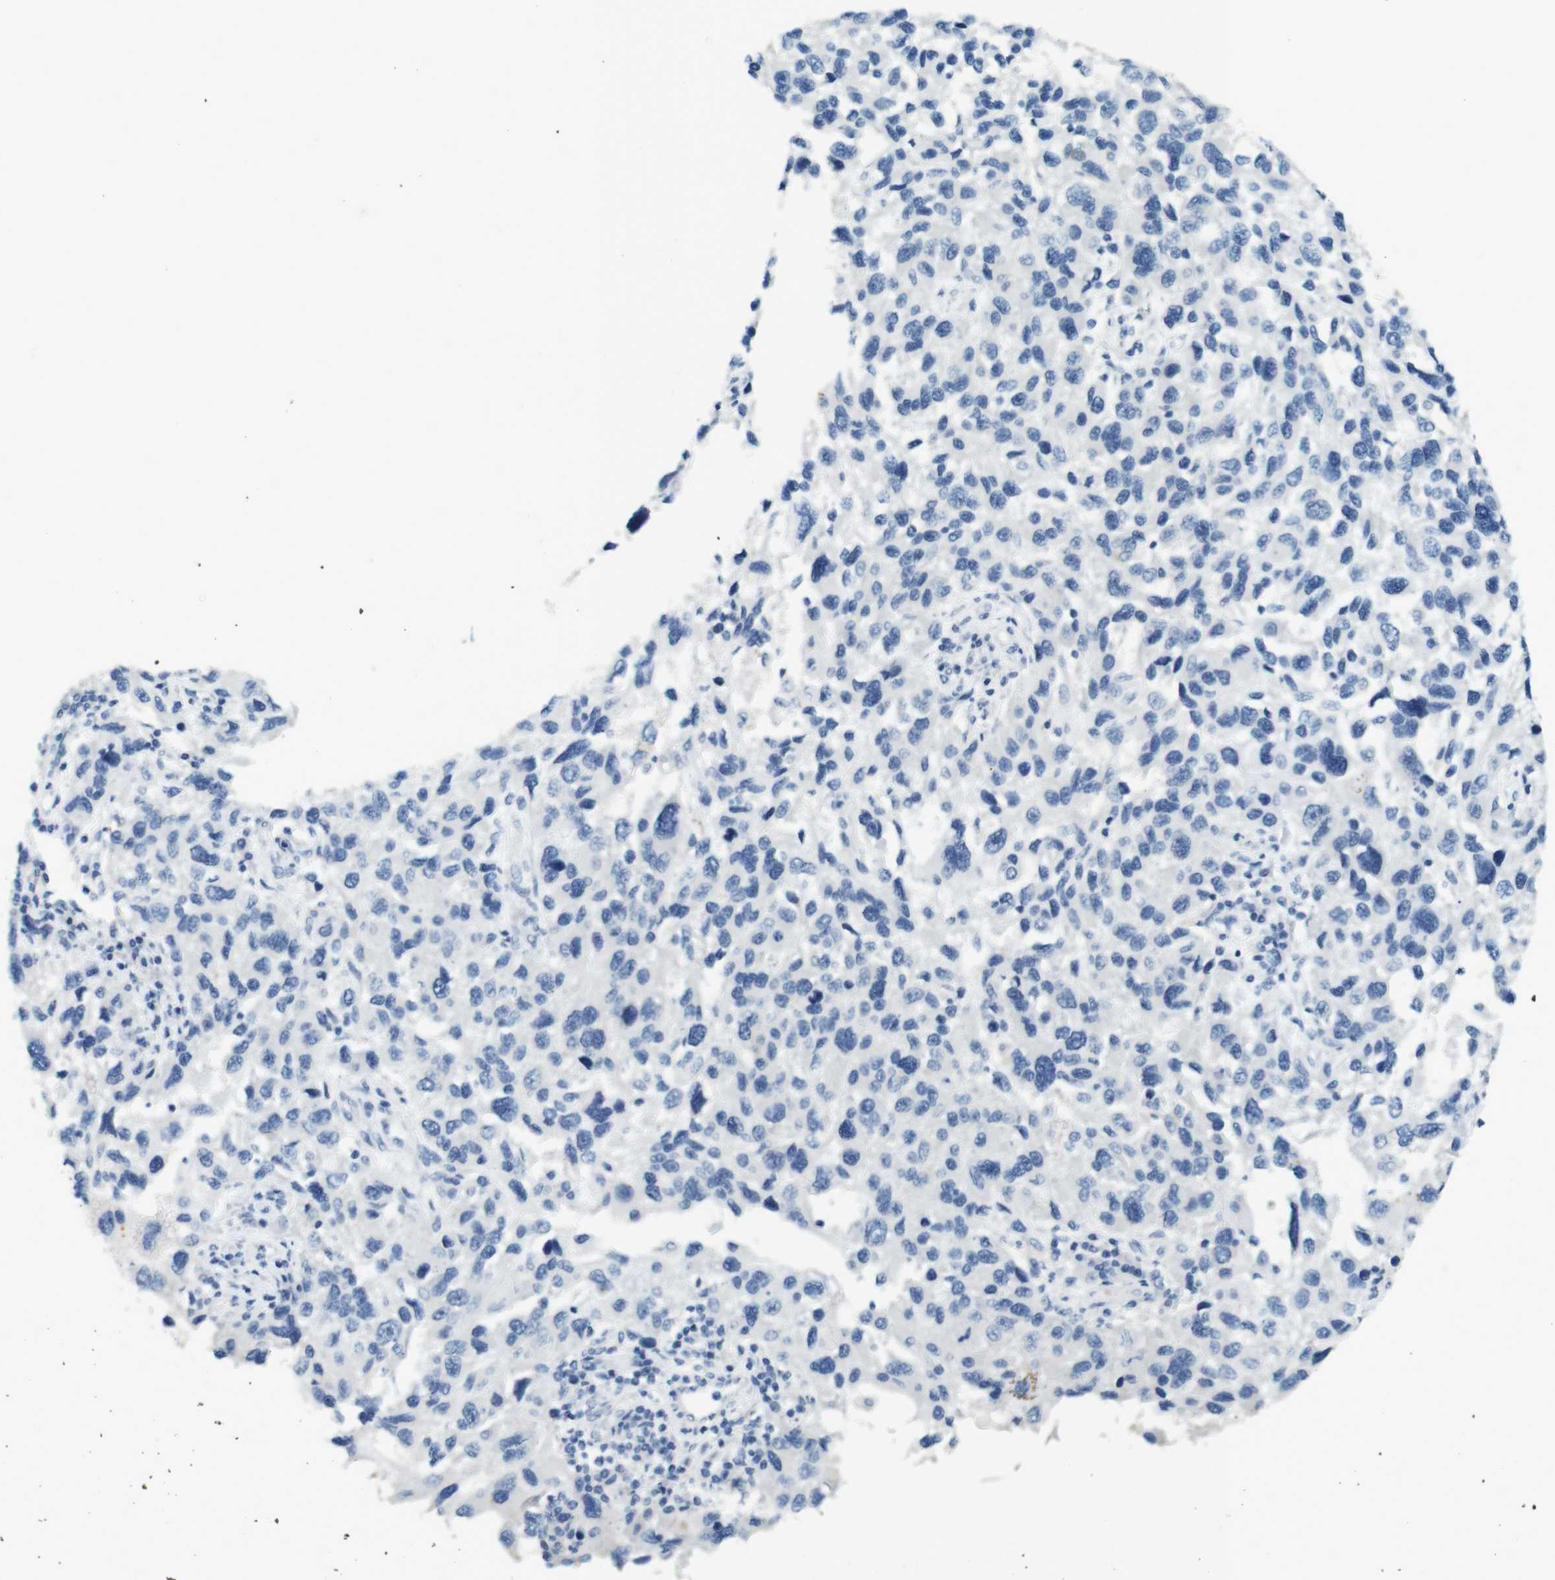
{"staining": {"intensity": "negative", "quantity": "none", "location": "none"}, "tissue": "melanoma", "cell_type": "Tumor cells", "image_type": "cancer", "snomed": [{"axis": "morphology", "description": "Malignant melanoma, NOS"}, {"axis": "topography", "description": "Skin"}], "caption": "A high-resolution micrograph shows immunohistochemistry staining of malignant melanoma, which displays no significant positivity in tumor cells.", "gene": "LRRK2", "patient": {"sex": "male", "age": 53}}